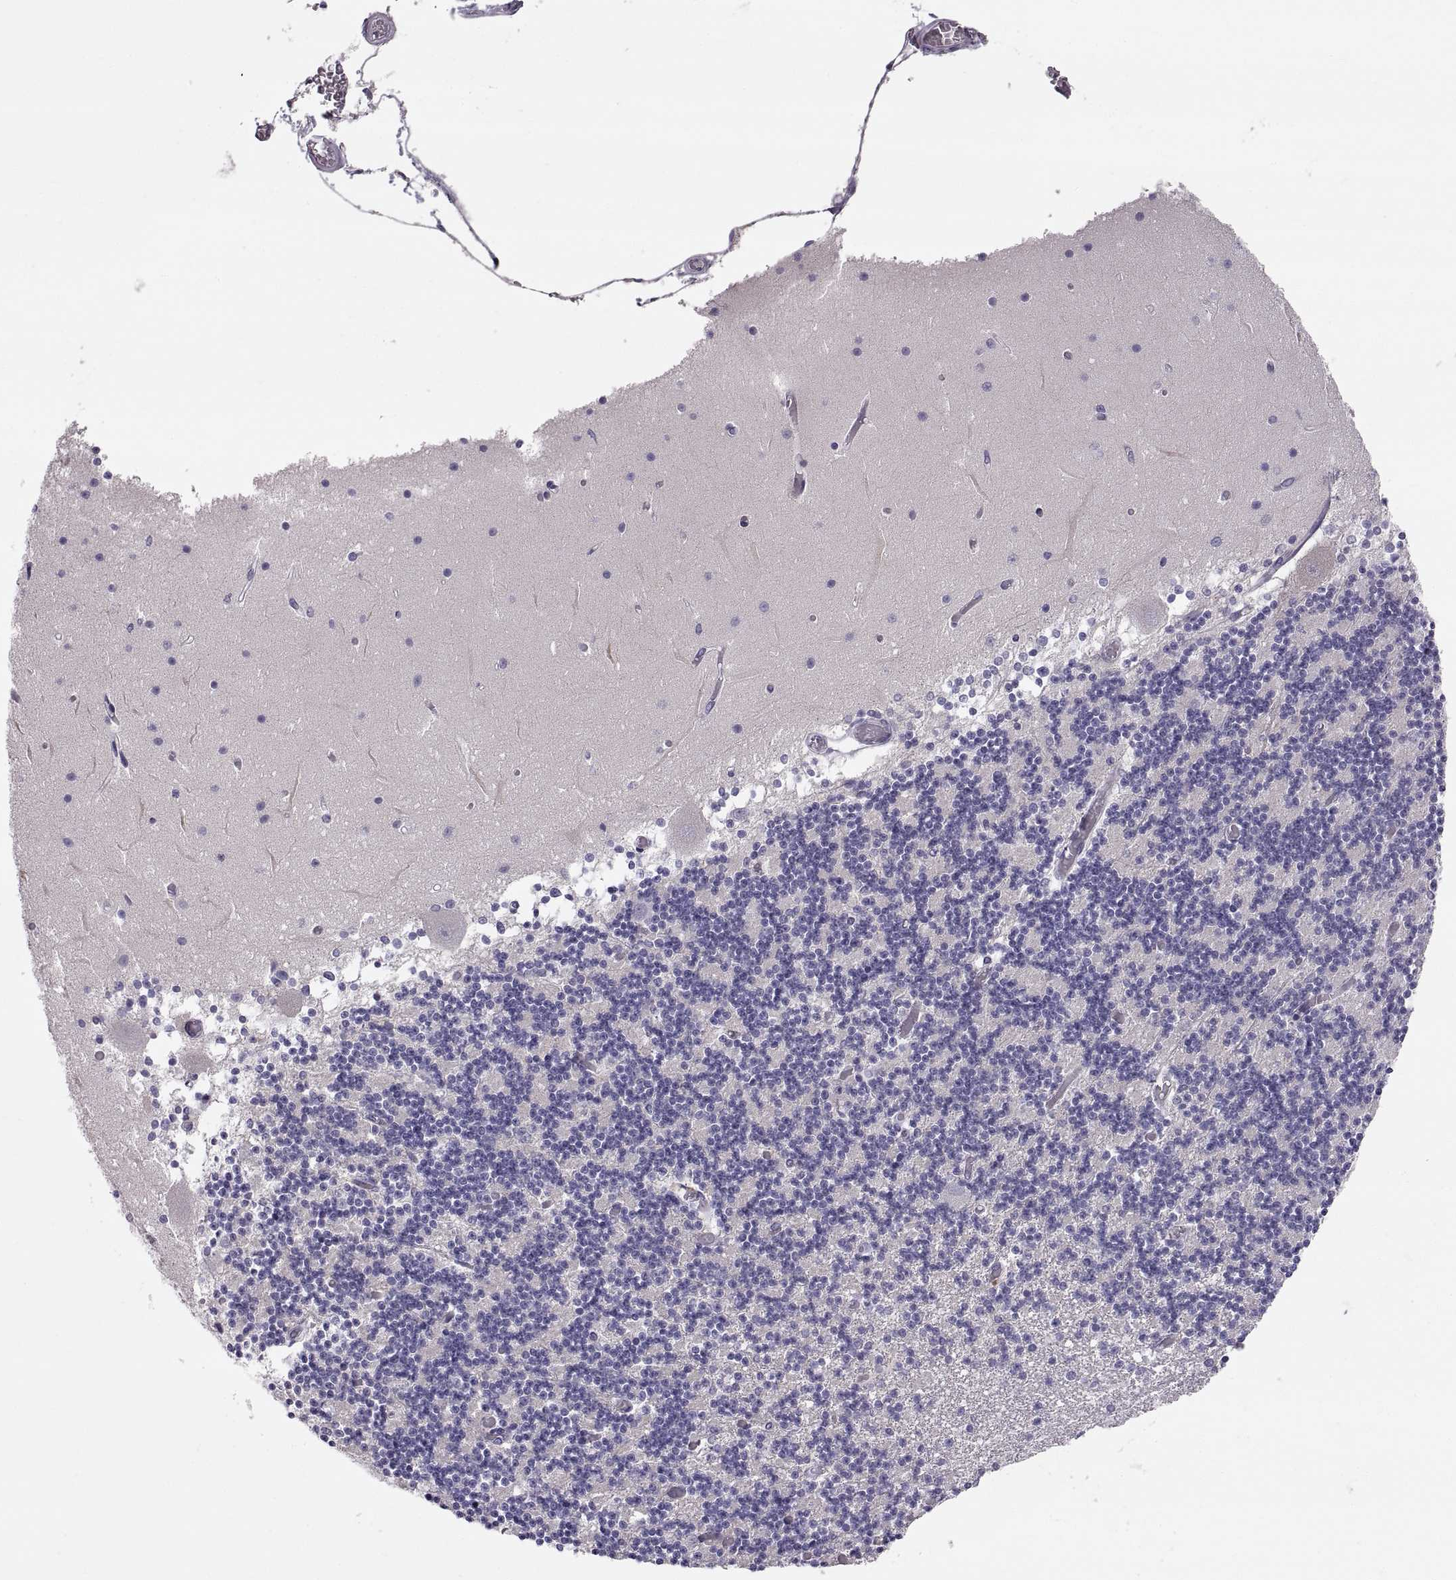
{"staining": {"intensity": "negative", "quantity": "none", "location": "none"}, "tissue": "cerebellum", "cell_type": "Cells in granular layer", "image_type": "normal", "snomed": [{"axis": "morphology", "description": "Normal tissue, NOS"}, {"axis": "topography", "description": "Cerebellum"}], "caption": "The image demonstrates no staining of cells in granular layer in normal cerebellum. Nuclei are stained in blue.", "gene": "ADAM32", "patient": {"sex": "female", "age": 28}}